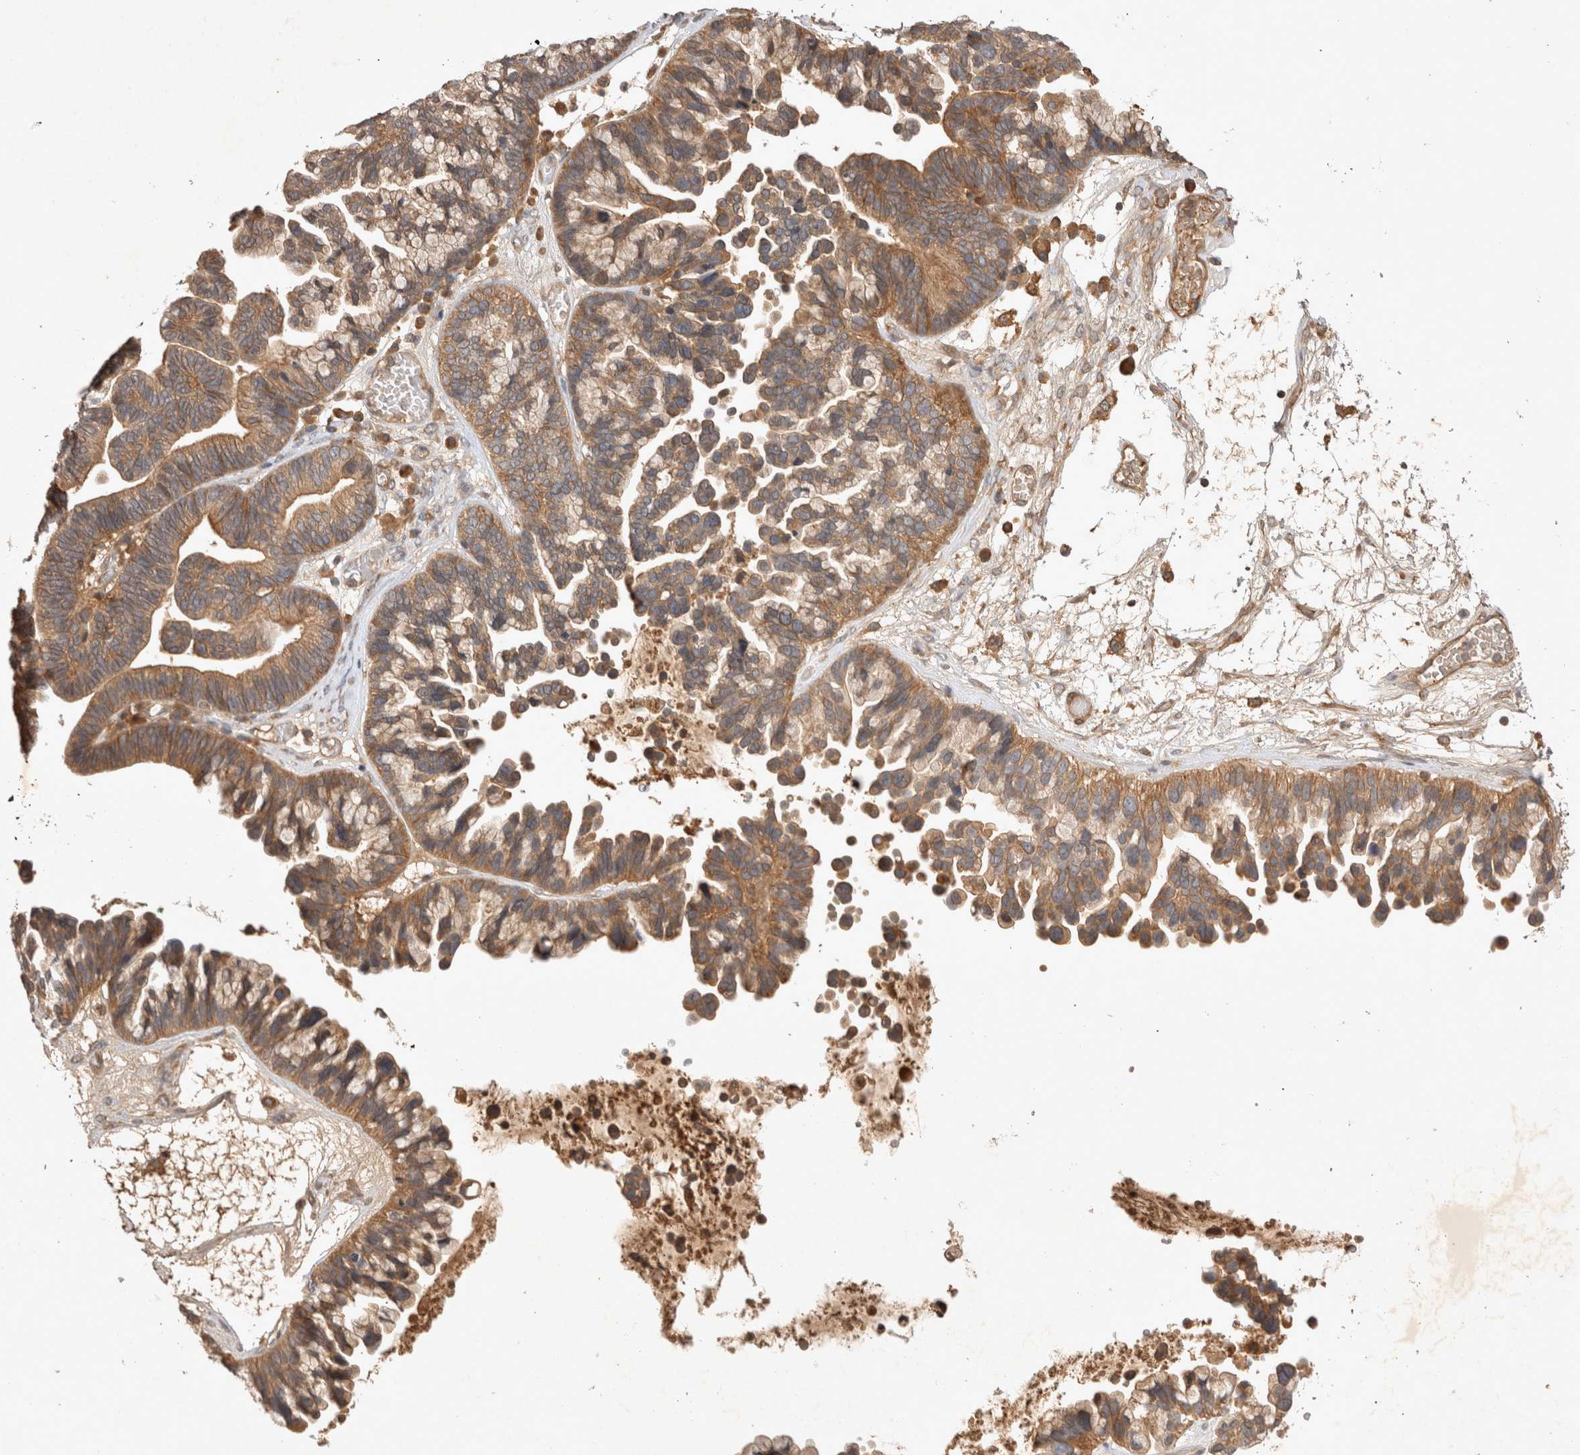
{"staining": {"intensity": "moderate", "quantity": ">75%", "location": "cytoplasmic/membranous"}, "tissue": "ovarian cancer", "cell_type": "Tumor cells", "image_type": "cancer", "snomed": [{"axis": "morphology", "description": "Cystadenocarcinoma, serous, NOS"}, {"axis": "topography", "description": "Ovary"}], "caption": "A photomicrograph of human ovarian cancer stained for a protein shows moderate cytoplasmic/membranous brown staining in tumor cells. (DAB (3,3'-diaminobenzidine) IHC with brightfield microscopy, high magnification).", "gene": "YES1", "patient": {"sex": "female", "age": 56}}